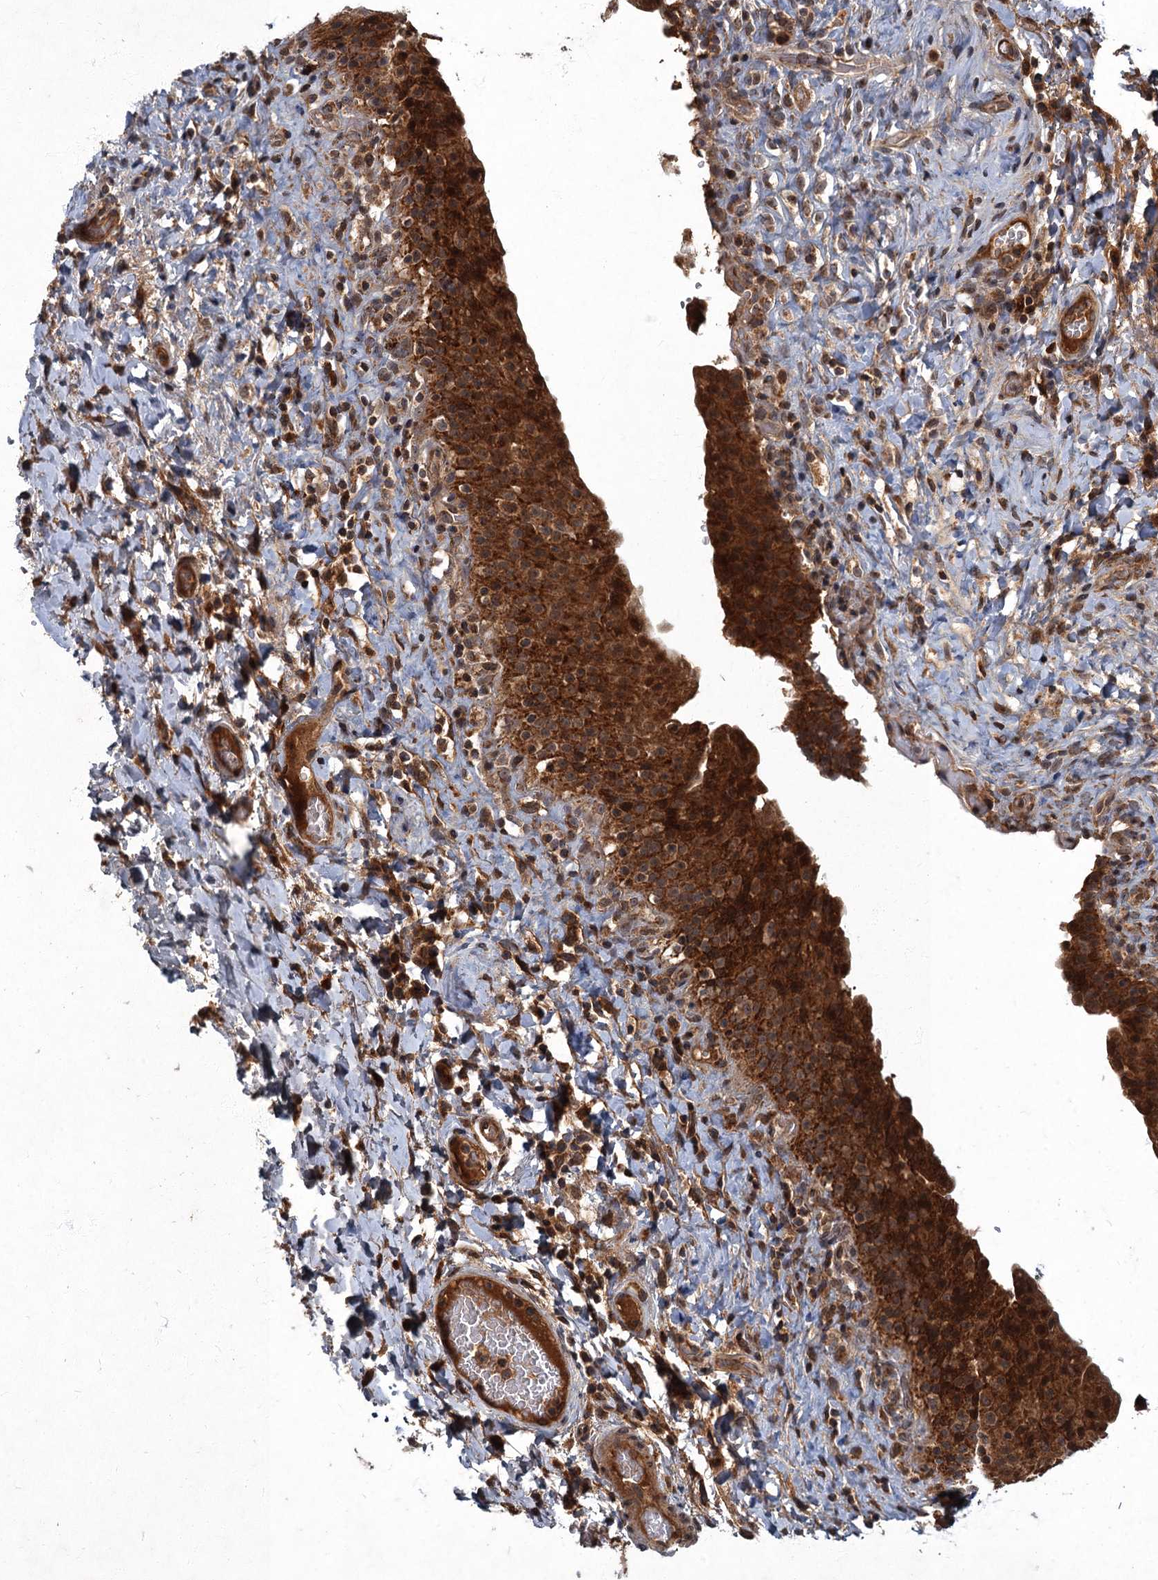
{"staining": {"intensity": "strong", "quantity": ">75%", "location": "cytoplasmic/membranous"}, "tissue": "urinary bladder", "cell_type": "Urothelial cells", "image_type": "normal", "snomed": [{"axis": "morphology", "description": "Normal tissue, NOS"}, {"axis": "morphology", "description": "Inflammation, NOS"}, {"axis": "topography", "description": "Urinary bladder"}], "caption": "Unremarkable urinary bladder displays strong cytoplasmic/membranous positivity in approximately >75% of urothelial cells, visualized by immunohistochemistry.", "gene": "SLC11A2", "patient": {"sex": "male", "age": 64}}